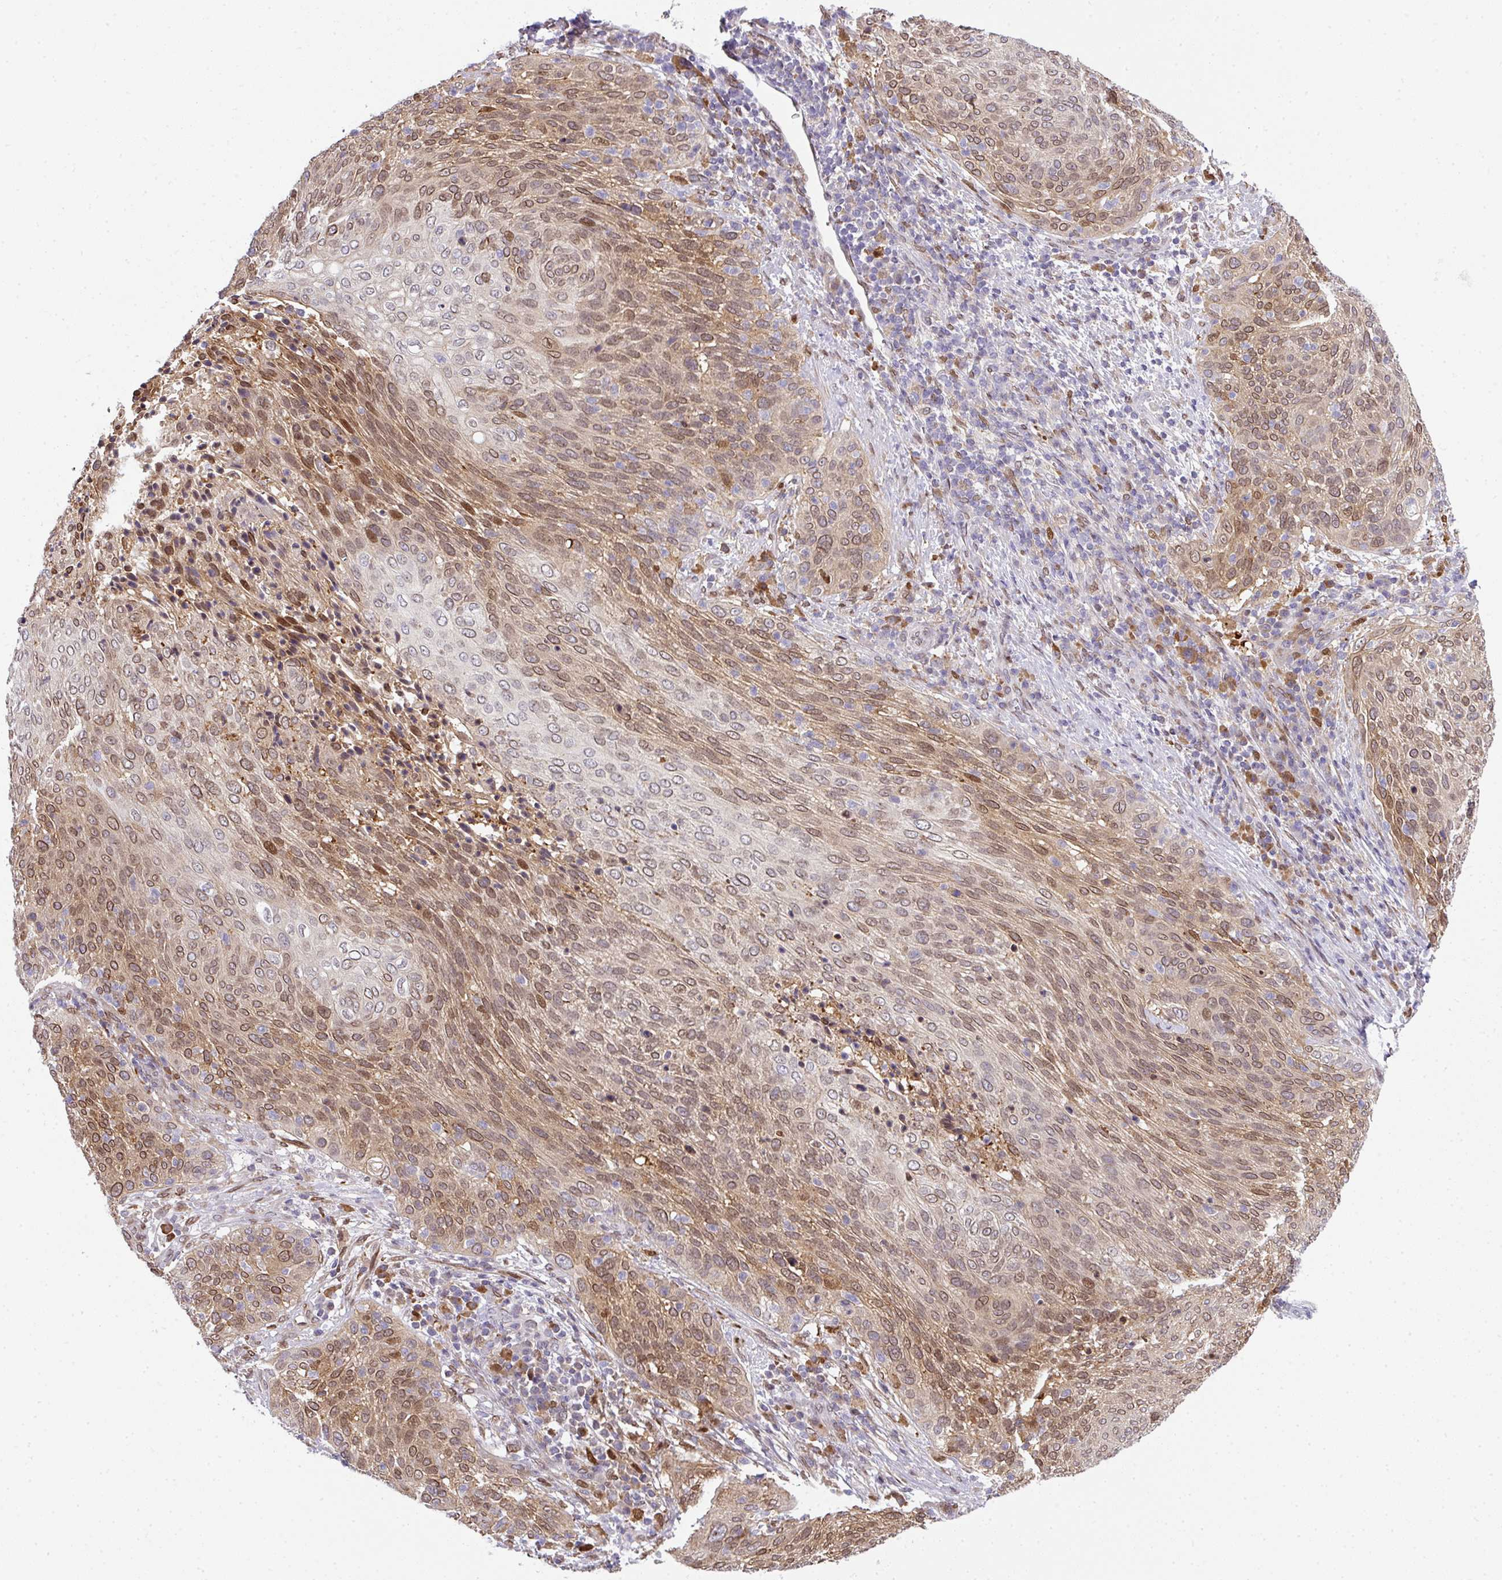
{"staining": {"intensity": "moderate", "quantity": ">75%", "location": "cytoplasmic/membranous,nuclear"}, "tissue": "cervical cancer", "cell_type": "Tumor cells", "image_type": "cancer", "snomed": [{"axis": "morphology", "description": "Squamous cell carcinoma, NOS"}, {"axis": "topography", "description": "Cervix"}], "caption": "IHC photomicrograph of neoplastic tissue: human cervical squamous cell carcinoma stained using immunohistochemistry (IHC) demonstrates medium levels of moderate protein expression localized specifically in the cytoplasmic/membranous and nuclear of tumor cells, appearing as a cytoplasmic/membranous and nuclear brown color.", "gene": "PLK1", "patient": {"sex": "female", "age": 31}}